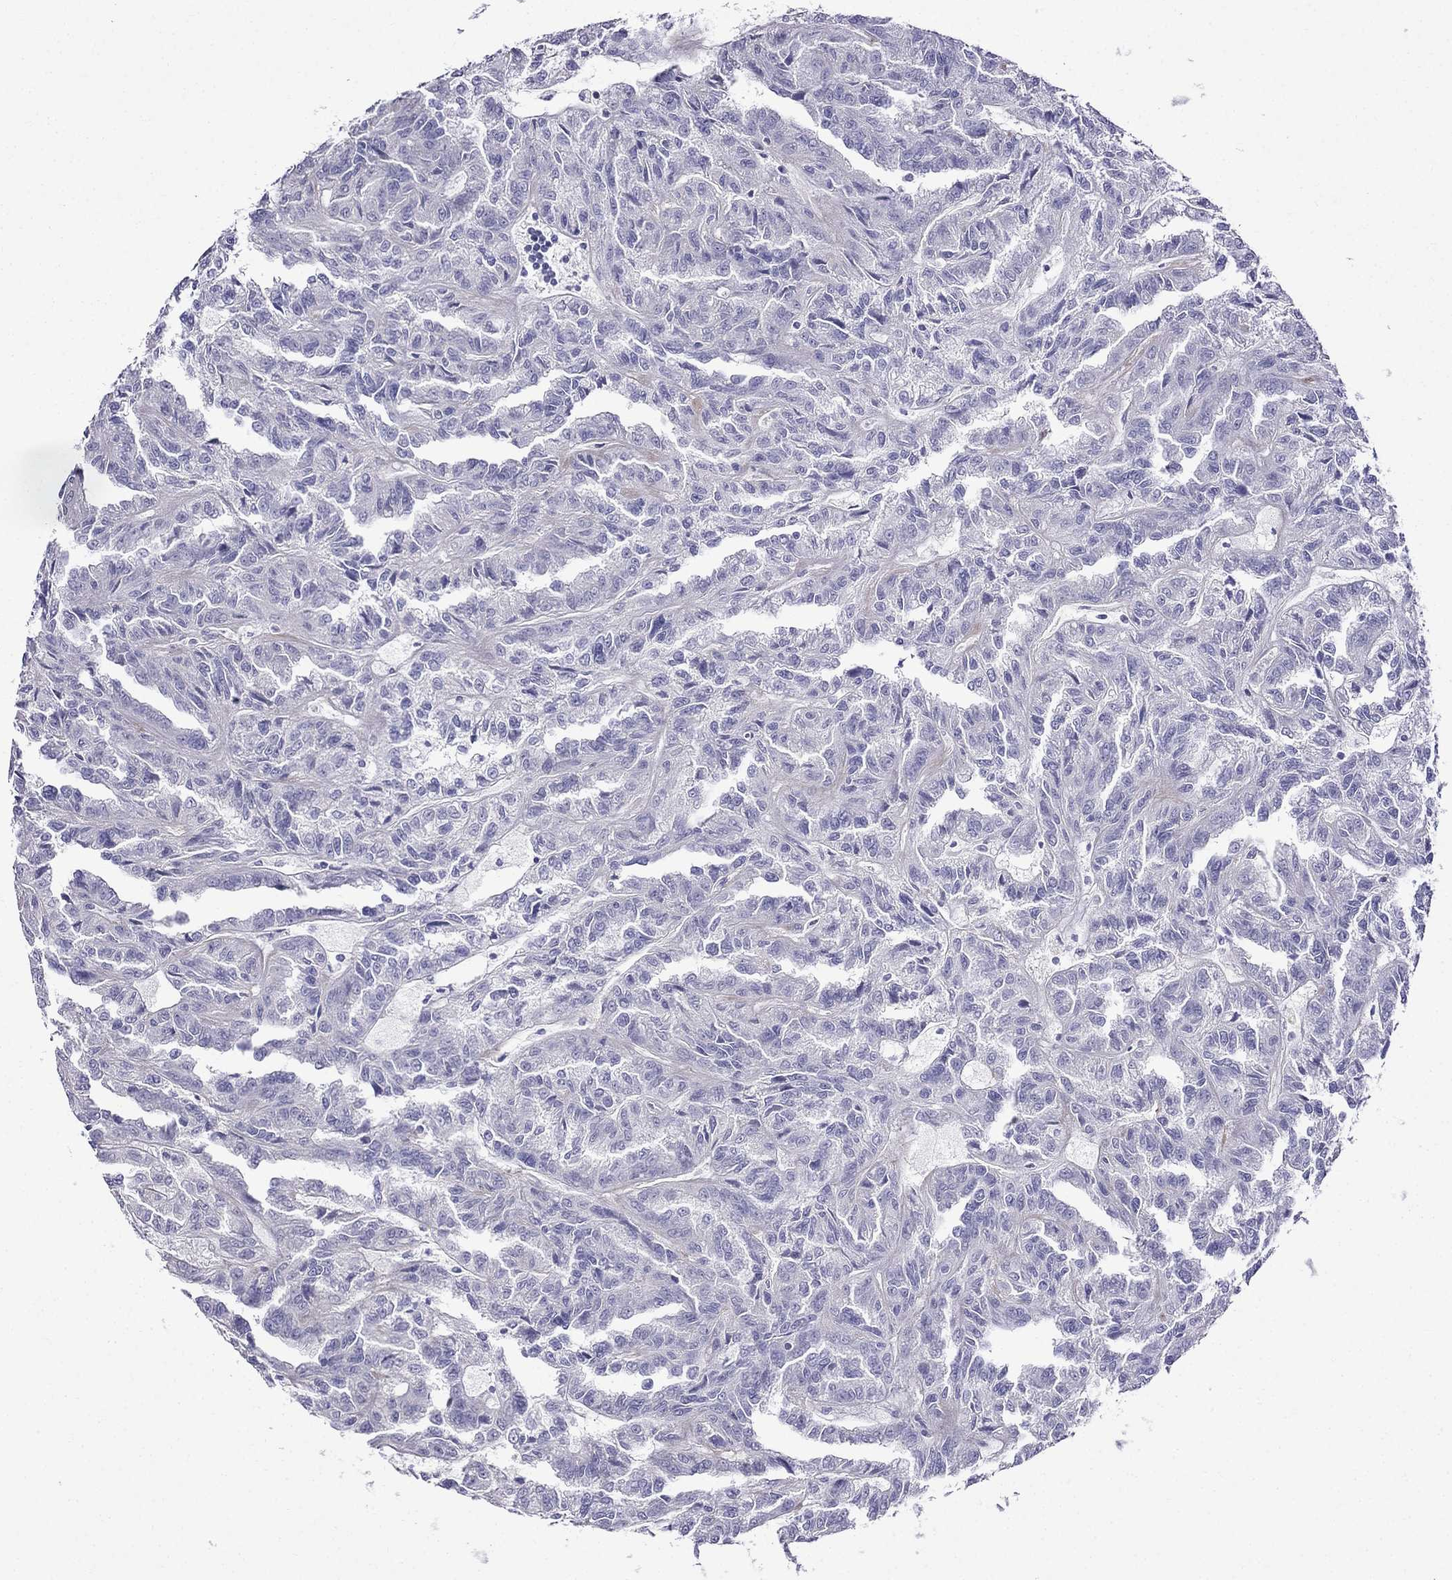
{"staining": {"intensity": "negative", "quantity": "none", "location": "none"}, "tissue": "renal cancer", "cell_type": "Tumor cells", "image_type": "cancer", "snomed": [{"axis": "morphology", "description": "Adenocarcinoma, NOS"}, {"axis": "topography", "description": "Kidney"}], "caption": "There is no significant expression in tumor cells of renal cancer.", "gene": "PATE1", "patient": {"sex": "male", "age": 79}}